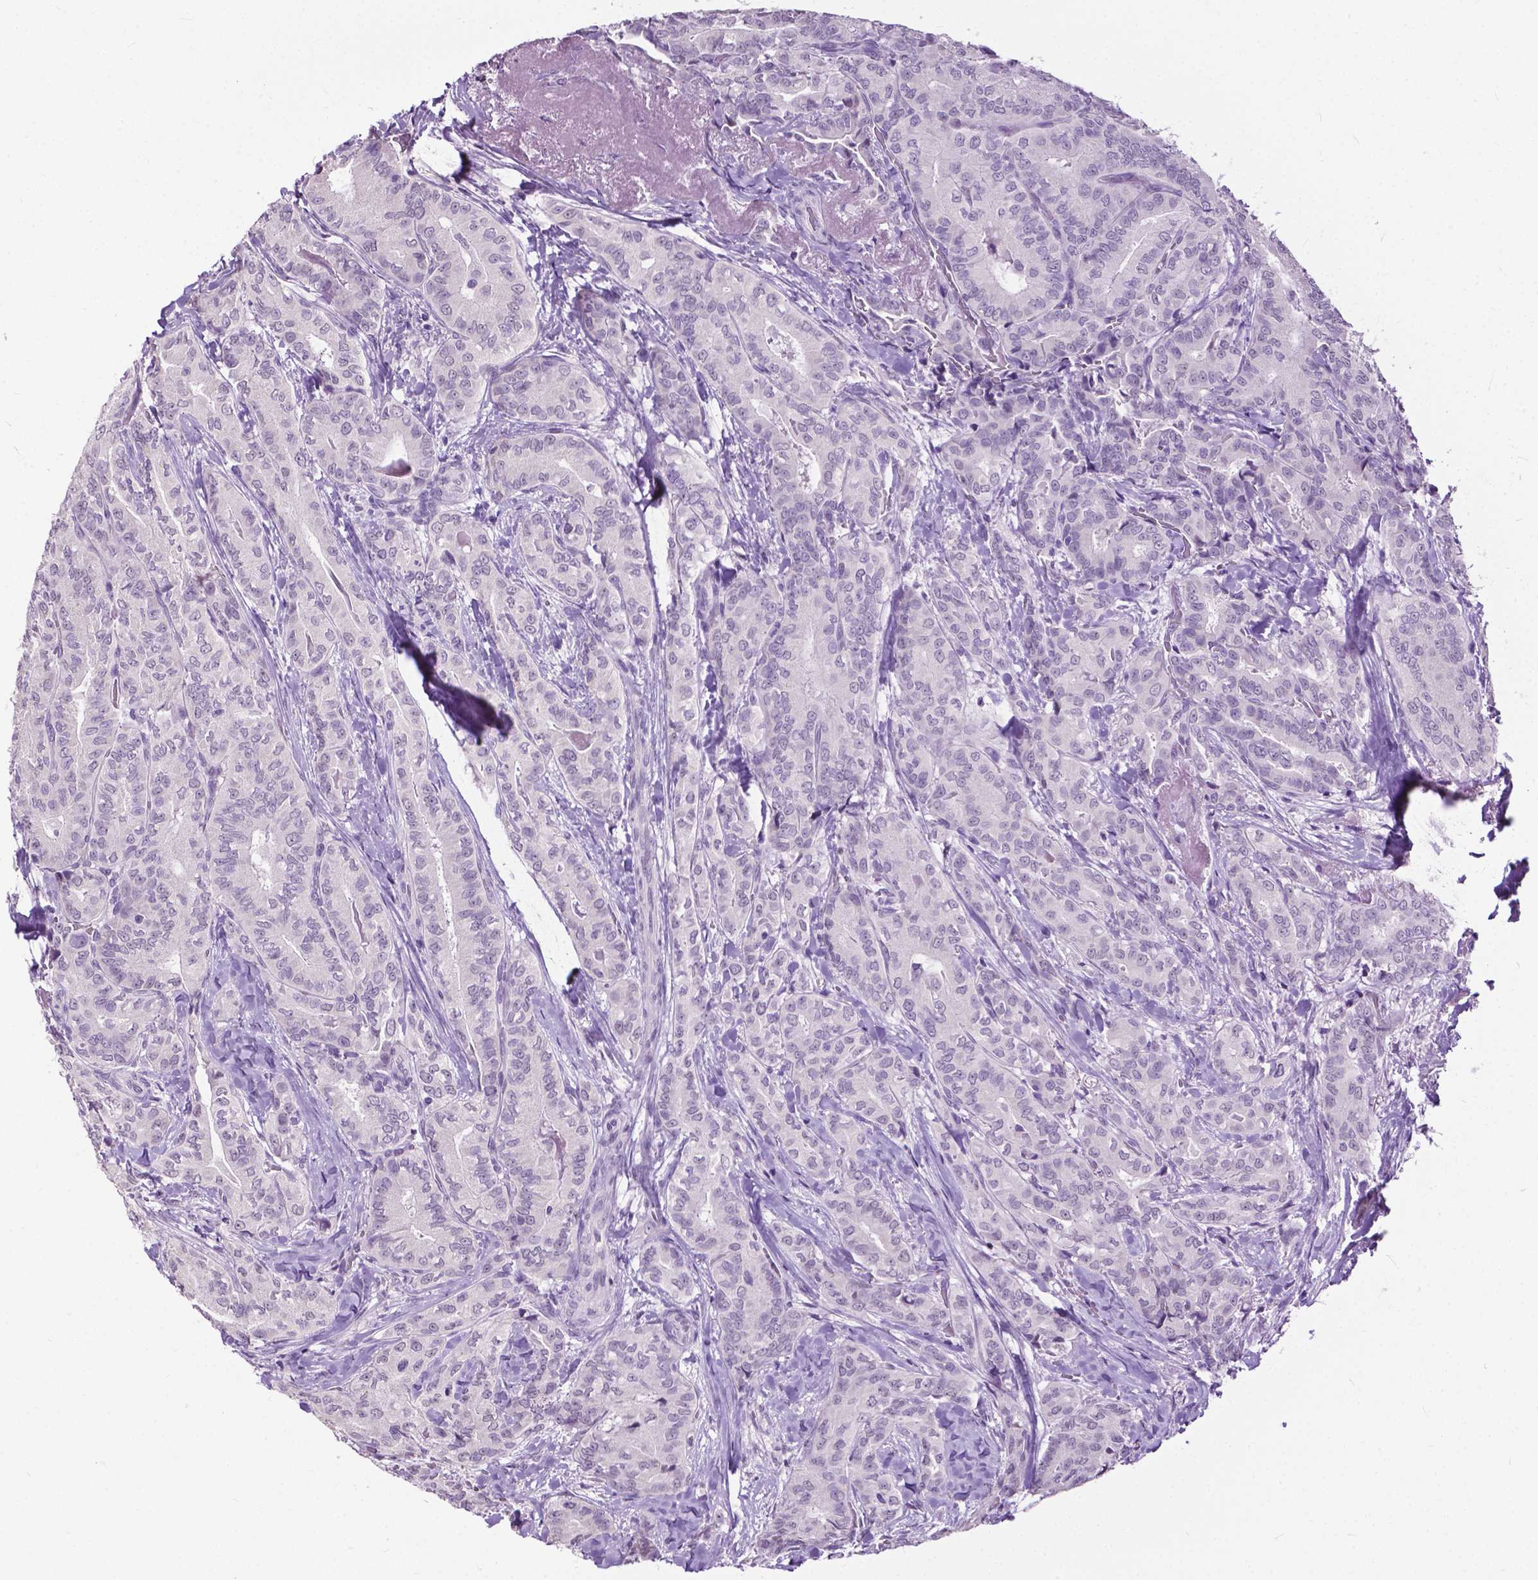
{"staining": {"intensity": "negative", "quantity": "none", "location": "none"}, "tissue": "thyroid cancer", "cell_type": "Tumor cells", "image_type": "cancer", "snomed": [{"axis": "morphology", "description": "Papillary adenocarcinoma, NOS"}, {"axis": "topography", "description": "Thyroid gland"}], "caption": "Immunohistochemistry (IHC) histopathology image of human papillary adenocarcinoma (thyroid) stained for a protein (brown), which demonstrates no positivity in tumor cells.", "gene": "GPR37L1", "patient": {"sex": "male", "age": 61}}